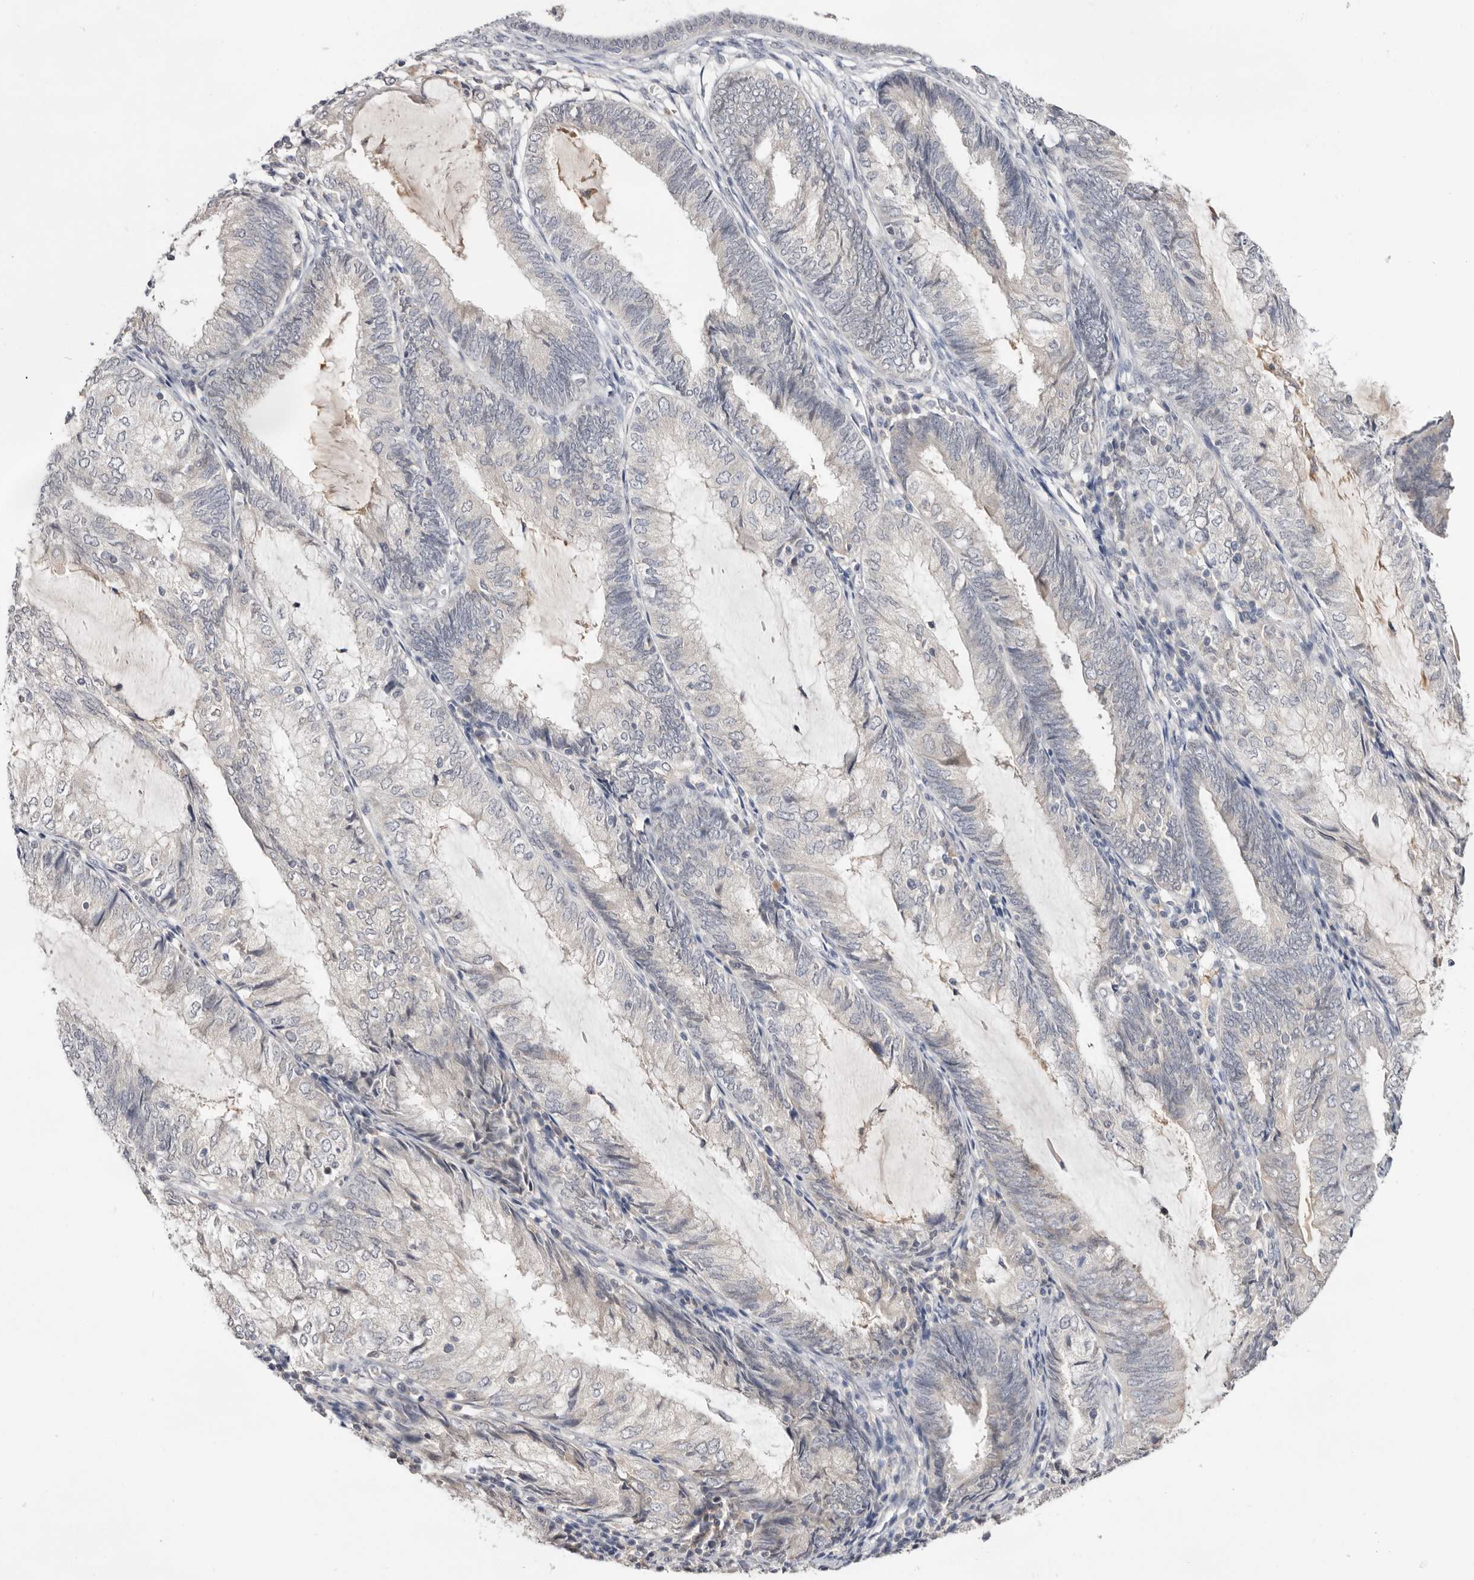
{"staining": {"intensity": "negative", "quantity": "none", "location": "none"}, "tissue": "endometrial cancer", "cell_type": "Tumor cells", "image_type": "cancer", "snomed": [{"axis": "morphology", "description": "Adenocarcinoma, NOS"}, {"axis": "topography", "description": "Endometrium"}], "caption": "Protein analysis of endometrial adenocarcinoma displays no significant expression in tumor cells. (DAB (3,3'-diaminobenzidine) immunohistochemistry with hematoxylin counter stain).", "gene": "DOP1A", "patient": {"sex": "female", "age": 81}}